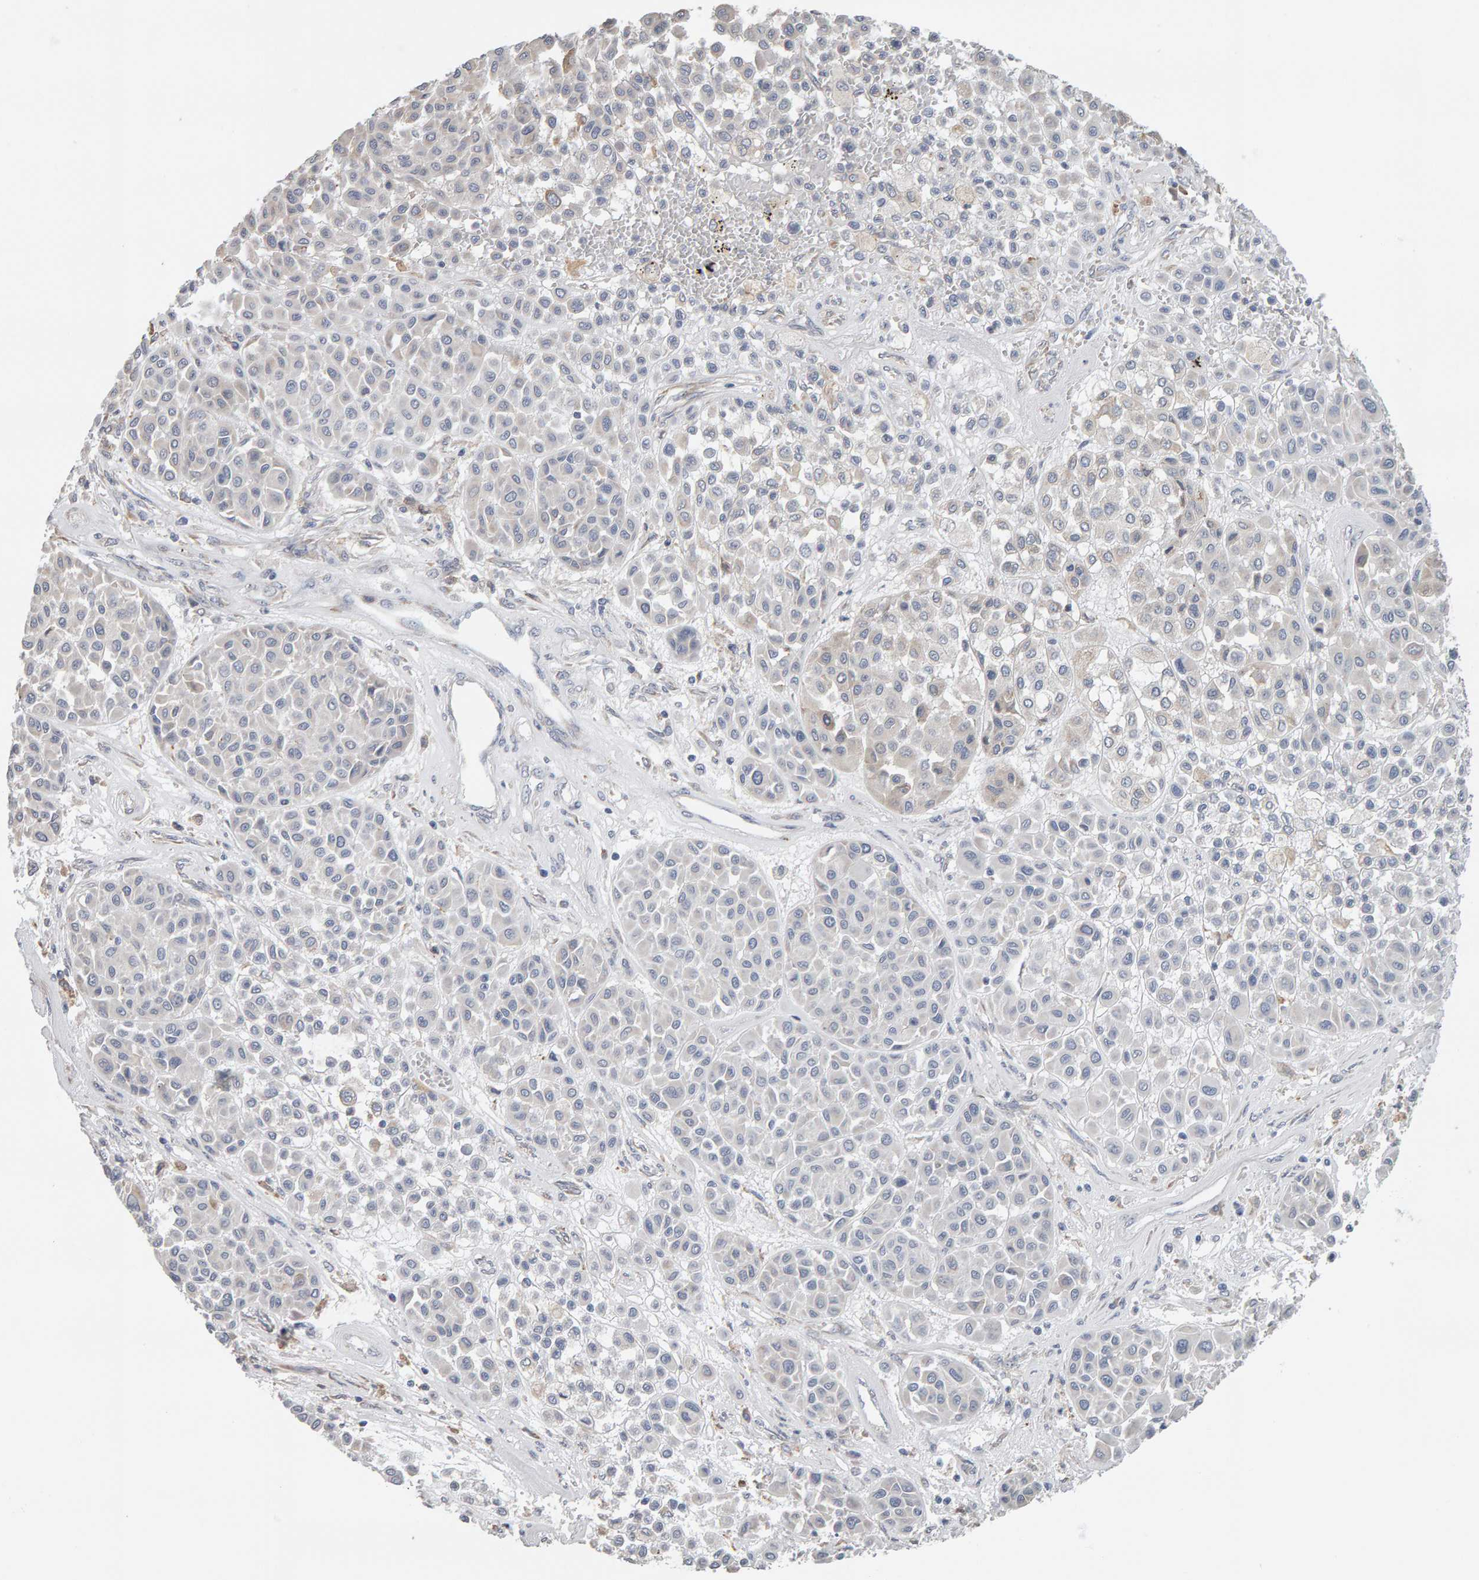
{"staining": {"intensity": "negative", "quantity": "none", "location": "none"}, "tissue": "melanoma", "cell_type": "Tumor cells", "image_type": "cancer", "snomed": [{"axis": "morphology", "description": "Malignant melanoma, Metastatic site"}, {"axis": "topography", "description": "Soft tissue"}], "caption": "Photomicrograph shows no protein staining in tumor cells of melanoma tissue. Brightfield microscopy of immunohistochemistry (IHC) stained with DAB (3,3'-diaminobenzidine) (brown) and hematoxylin (blue), captured at high magnification.", "gene": "ADHFE1", "patient": {"sex": "male", "age": 41}}